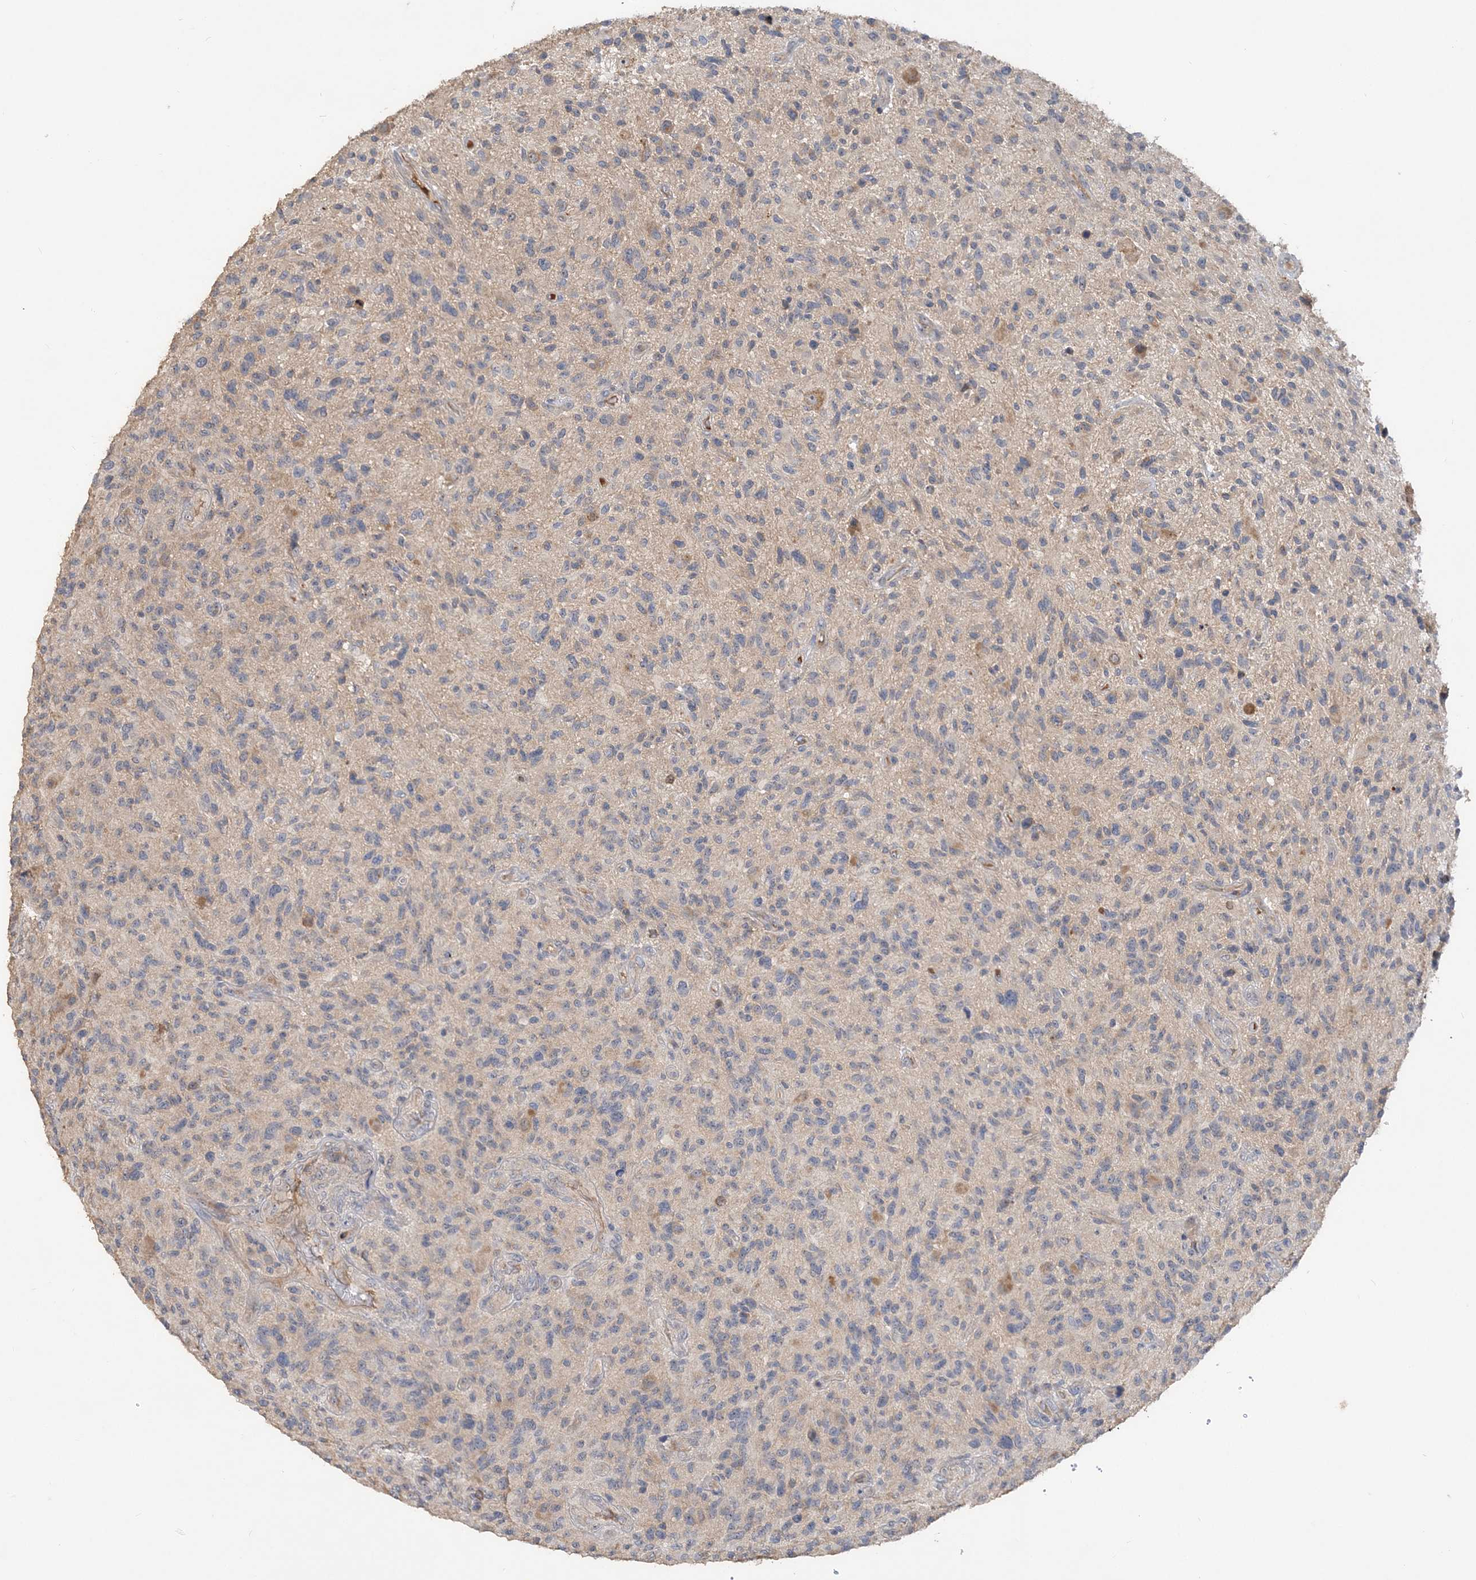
{"staining": {"intensity": "negative", "quantity": "none", "location": "none"}, "tissue": "glioma", "cell_type": "Tumor cells", "image_type": "cancer", "snomed": [{"axis": "morphology", "description": "Glioma, malignant, High grade"}, {"axis": "topography", "description": "Brain"}], "caption": "This is an IHC micrograph of human malignant glioma (high-grade). There is no positivity in tumor cells.", "gene": "GRINA", "patient": {"sex": "male", "age": 47}}